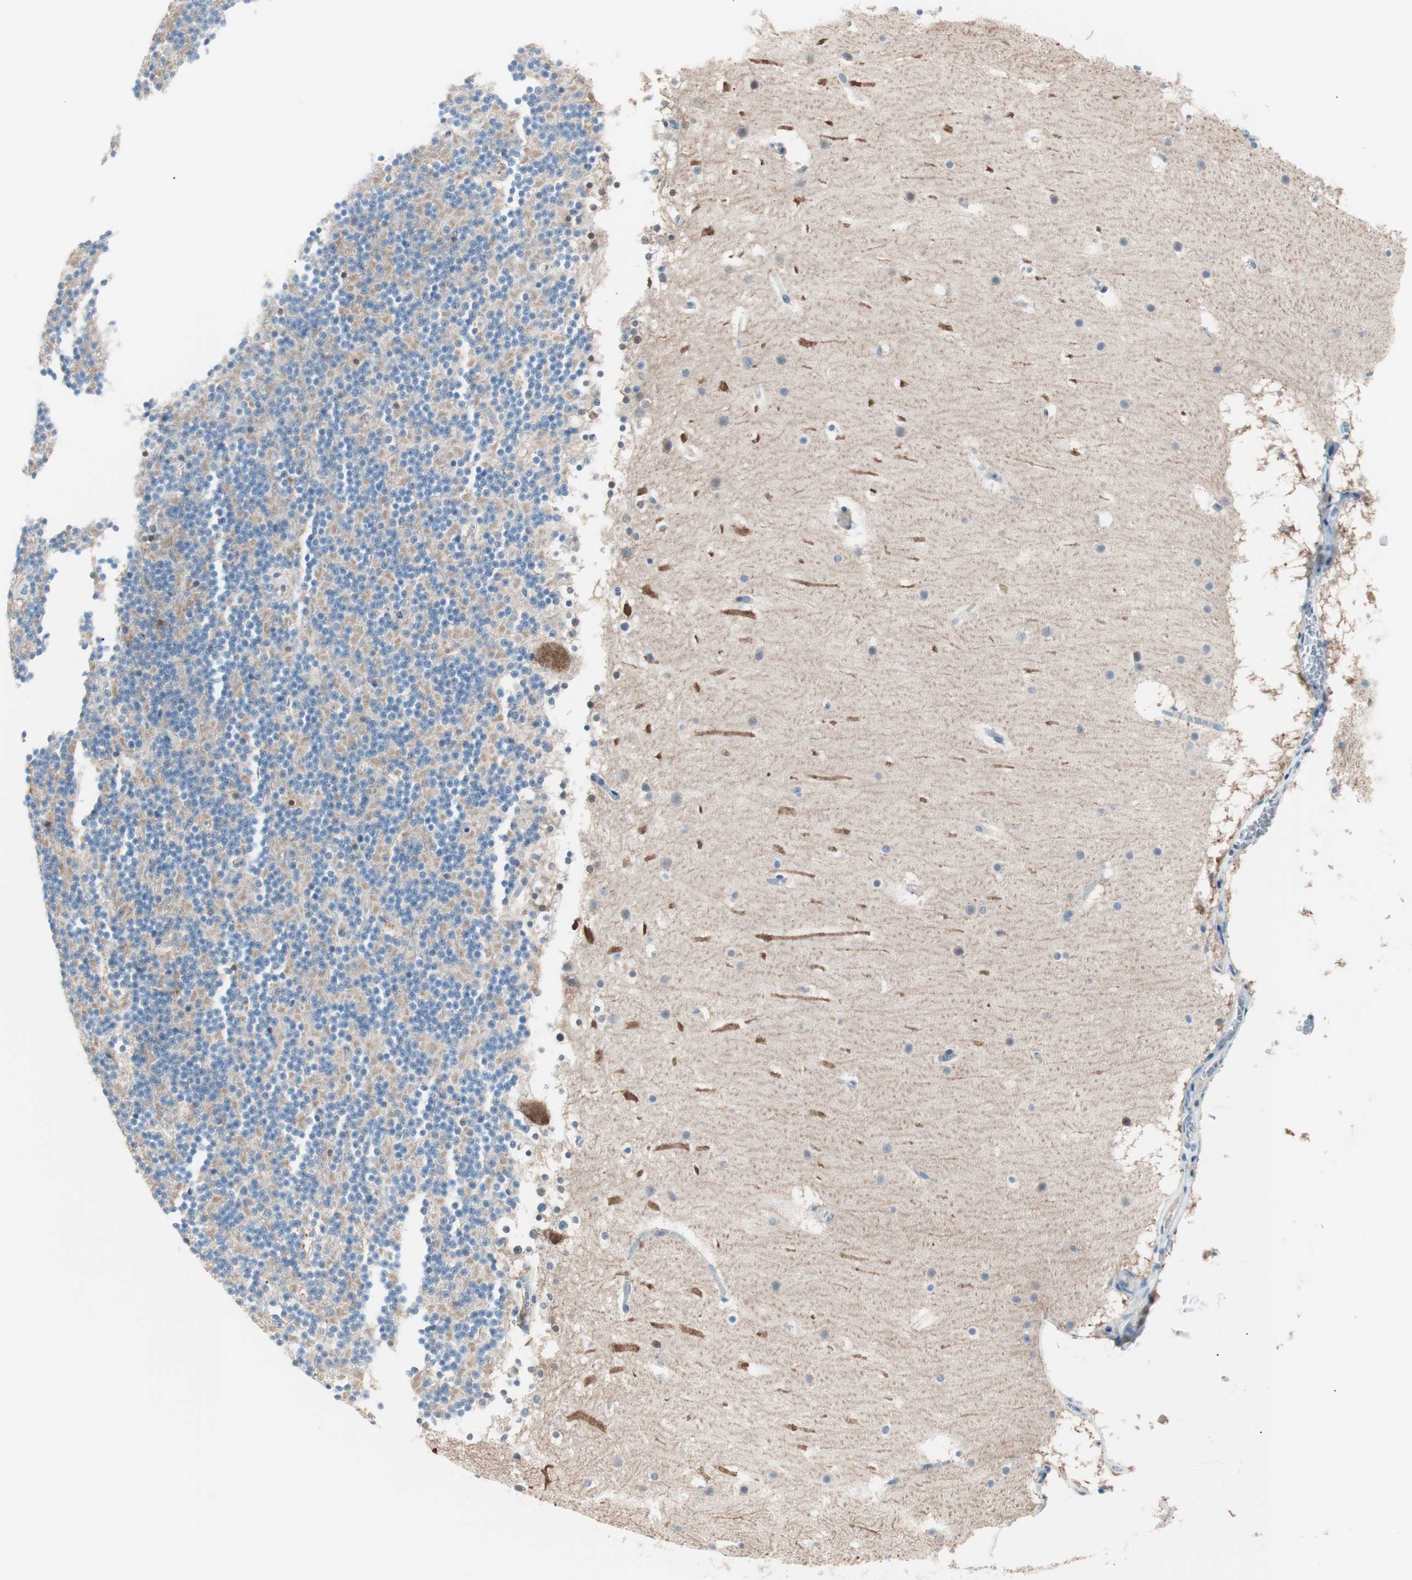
{"staining": {"intensity": "weak", "quantity": "<25%", "location": "cytoplasmic/membranous"}, "tissue": "cerebellum", "cell_type": "Cells in granular layer", "image_type": "normal", "snomed": [{"axis": "morphology", "description": "Normal tissue, NOS"}, {"axis": "topography", "description": "Cerebellum"}], "caption": "A histopathology image of cerebellum stained for a protein exhibits no brown staining in cells in granular layer. The staining is performed using DAB brown chromogen with nuclei counter-stained in using hematoxylin.", "gene": "VIL1", "patient": {"sex": "male", "age": 45}}